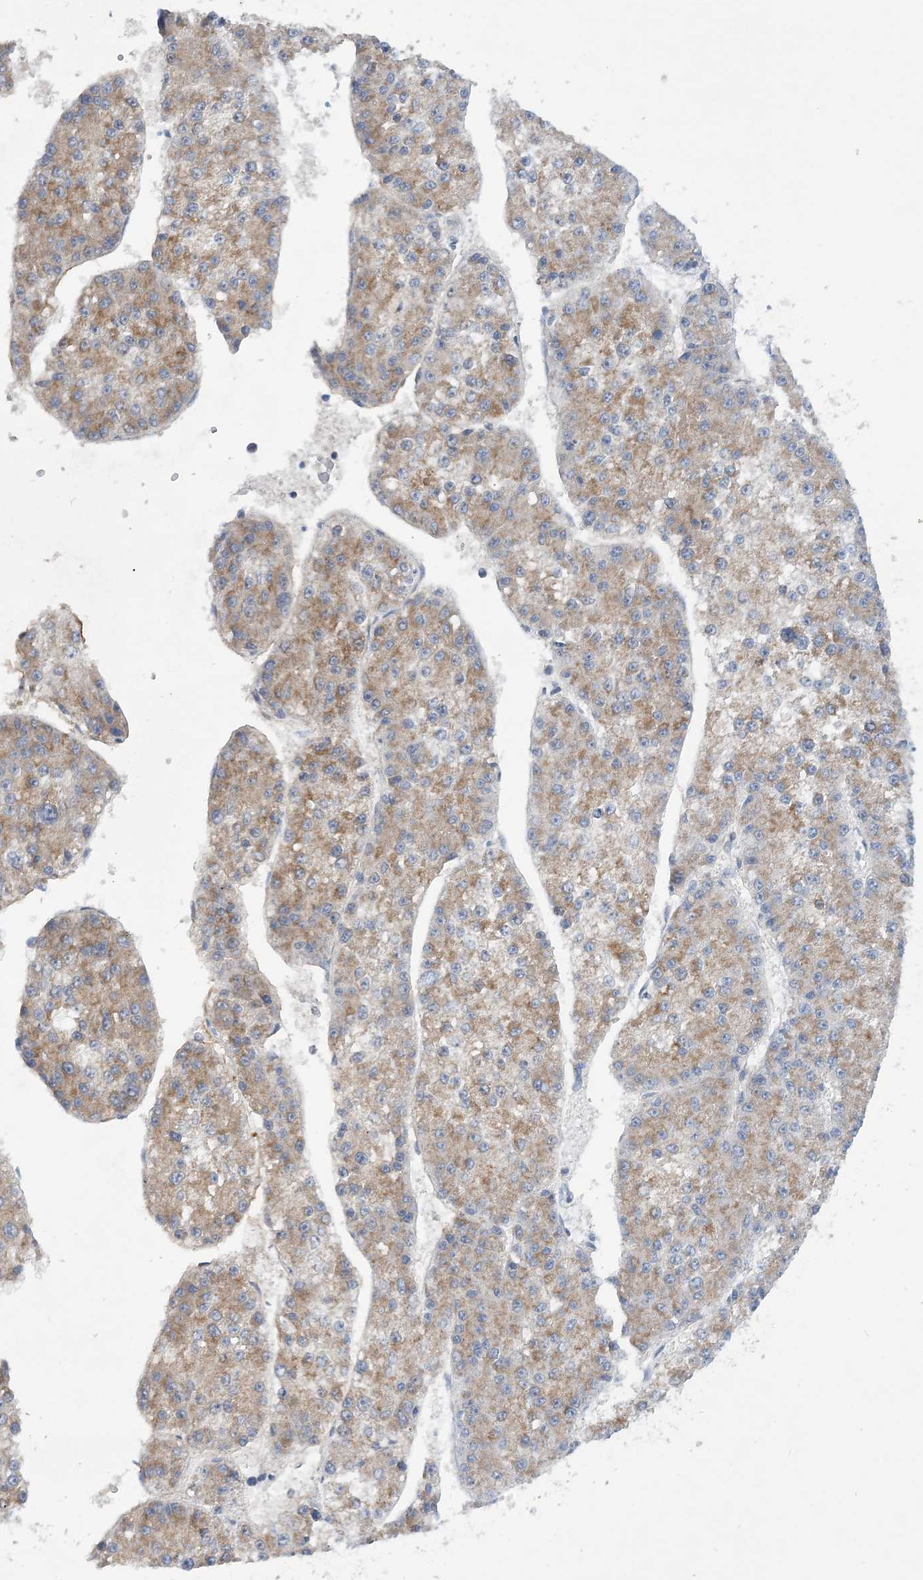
{"staining": {"intensity": "weak", "quantity": ">75%", "location": "cytoplasmic/membranous"}, "tissue": "liver cancer", "cell_type": "Tumor cells", "image_type": "cancer", "snomed": [{"axis": "morphology", "description": "Carcinoma, Hepatocellular, NOS"}, {"axis": "topography", "description": "Liver"}], "caption": "Immunohistochemical staining of human liver hepatocellular carcinoma exhibits low levels of weak cytoplasmic/membranous expression in about >75% of tumor cells.", "gene": "TRAPPC13", "patient": {"sex": "female", "age": 73}}